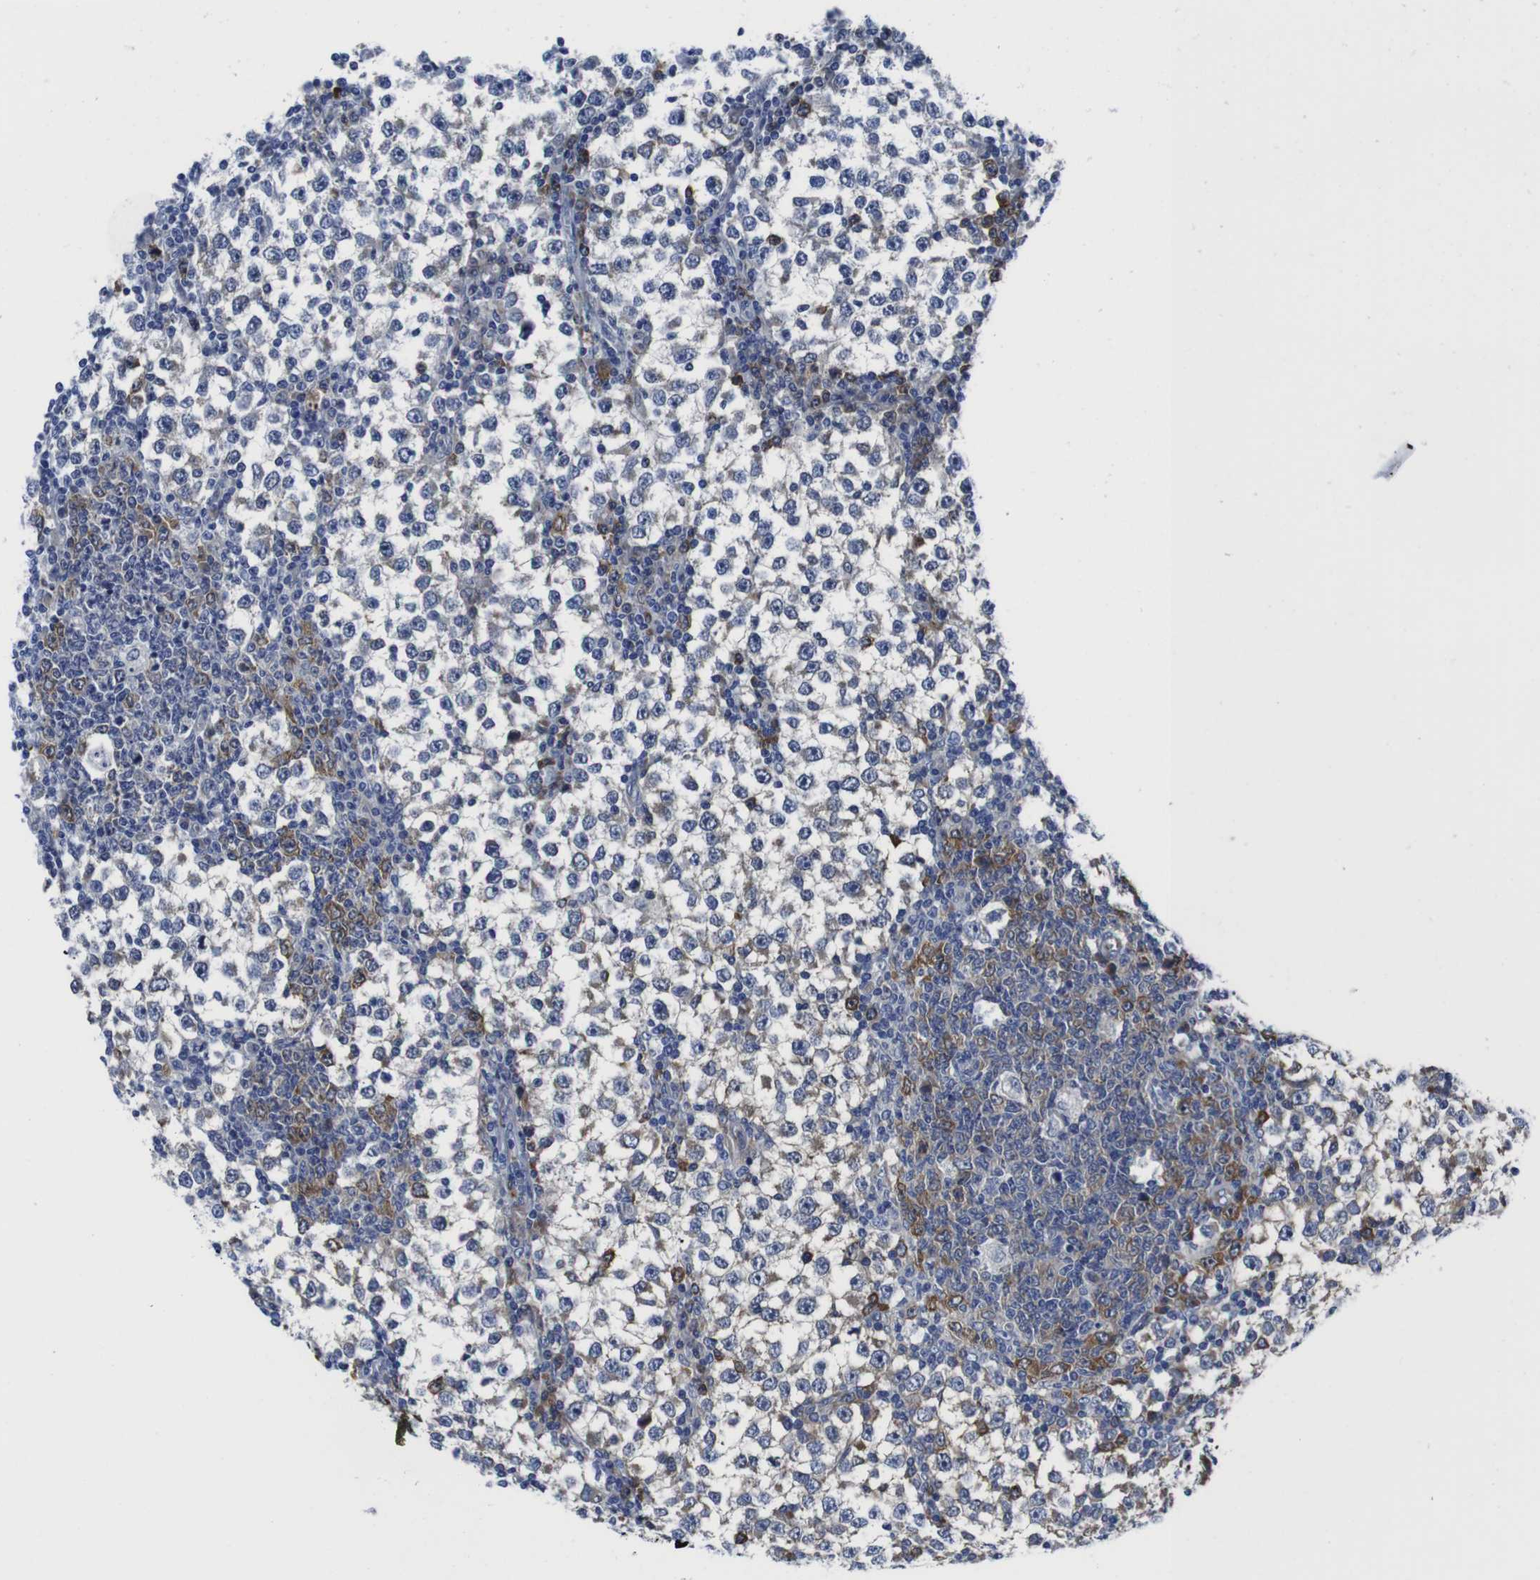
{"staining": {"intensity": "moderate", "quantity": "25%-75%", "location": "cytoplasmic/membranous"}, "tissue": "testis cancer", "cell_type": "Tumor cells", "image_type": "cancer", "snomed": [{"axis": "morphology", "description": "Seminoma, NOS"}, {"axis": "topography", "description": "Testis"}], "caption": "A micrograph of human testis seminoma stained for a protein displays moderate cytoplasmic/membranous brown staining in tumor cells.", "gene": "EIF4A1", "patient": {"sex": "male", "age": 65}}